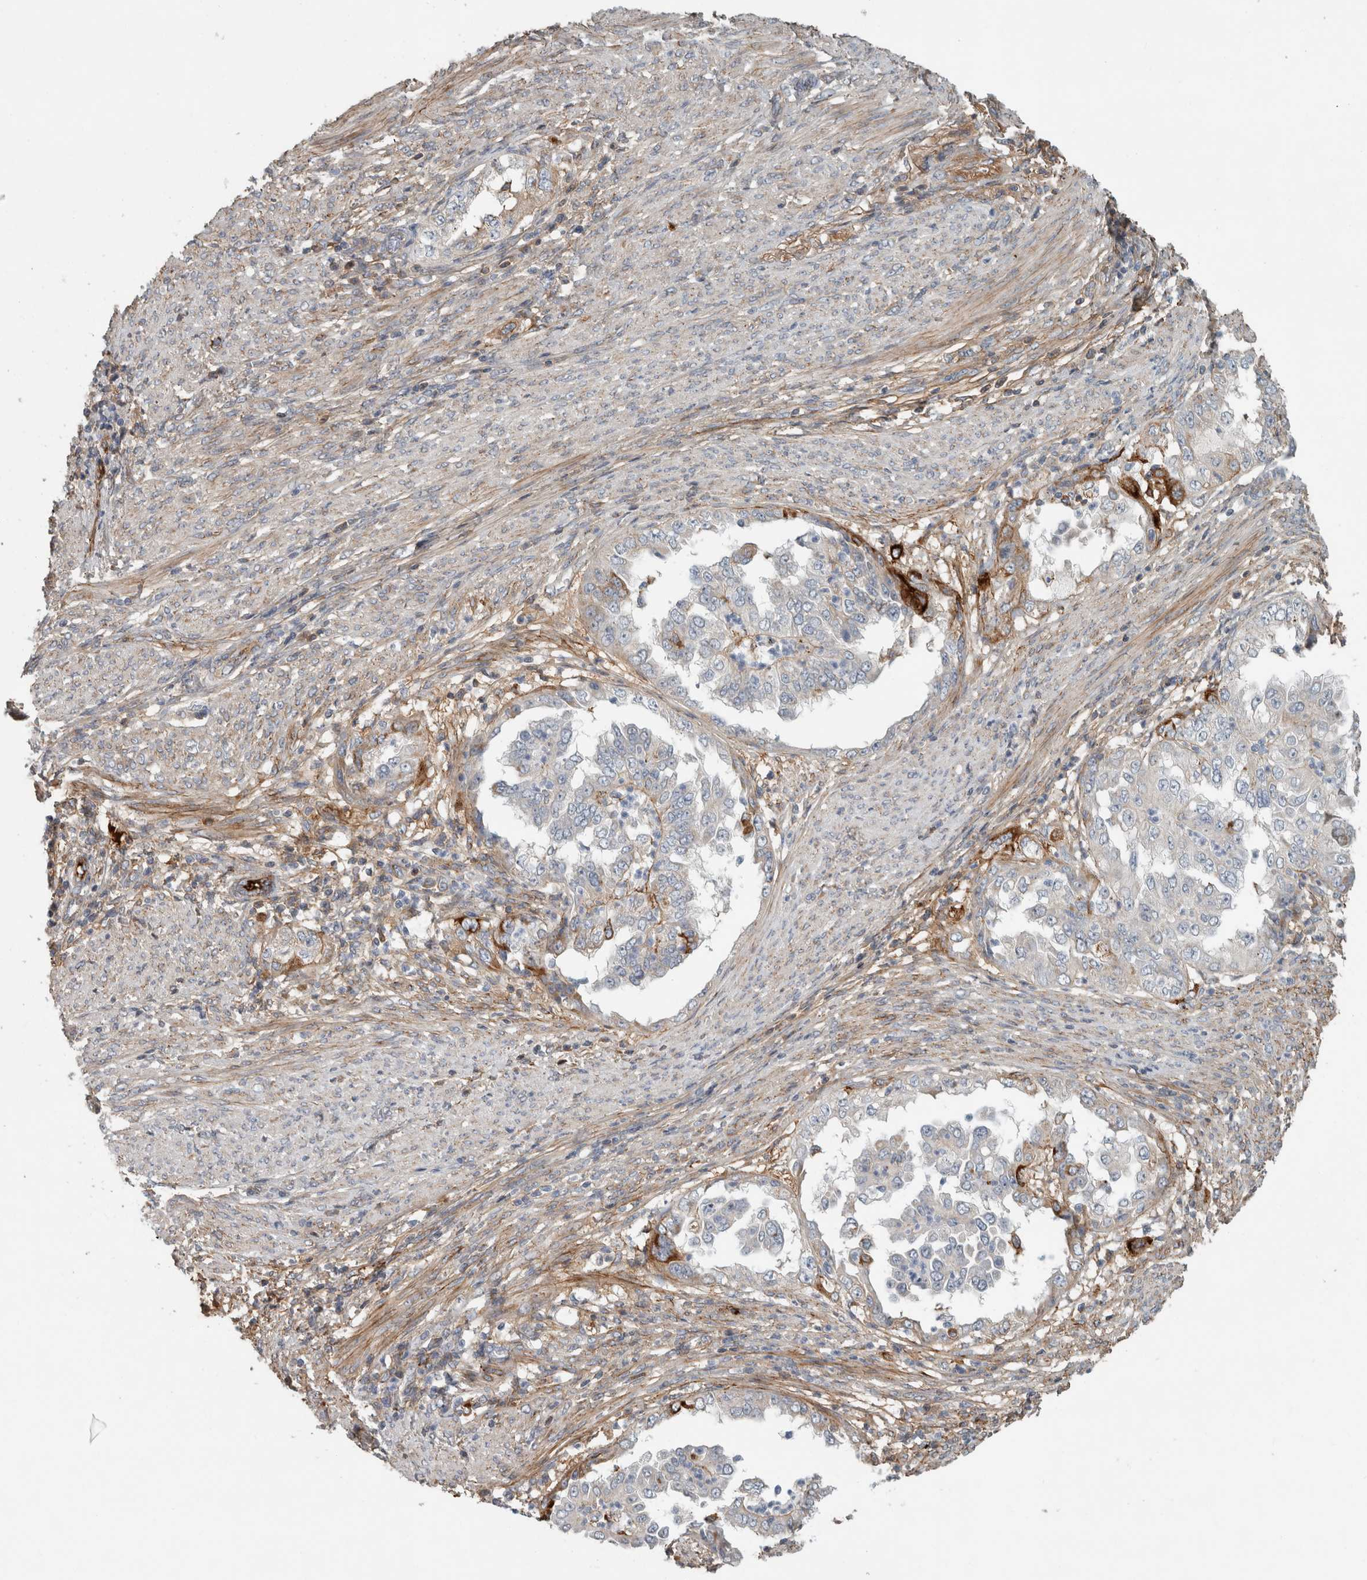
{"staining": {"intensity": "negative", "quantity": "none", "location": "none"}, "tissue": "endometrial cancer", "cell_type": "Tumor cells", "image_type": "cancer", "snomed": [{"axis": "morphology", "description": "Adenocarcinoma, NOS"}, {"axis": "topography", "description": "Endometrium"}], "caption": "The photomicrograph demonstrates no significant expression in tumor cells of endometrial cancer (adenocarcinoma).", "gene": "FN1", "patient": {"sex": "female", "age": 85}}